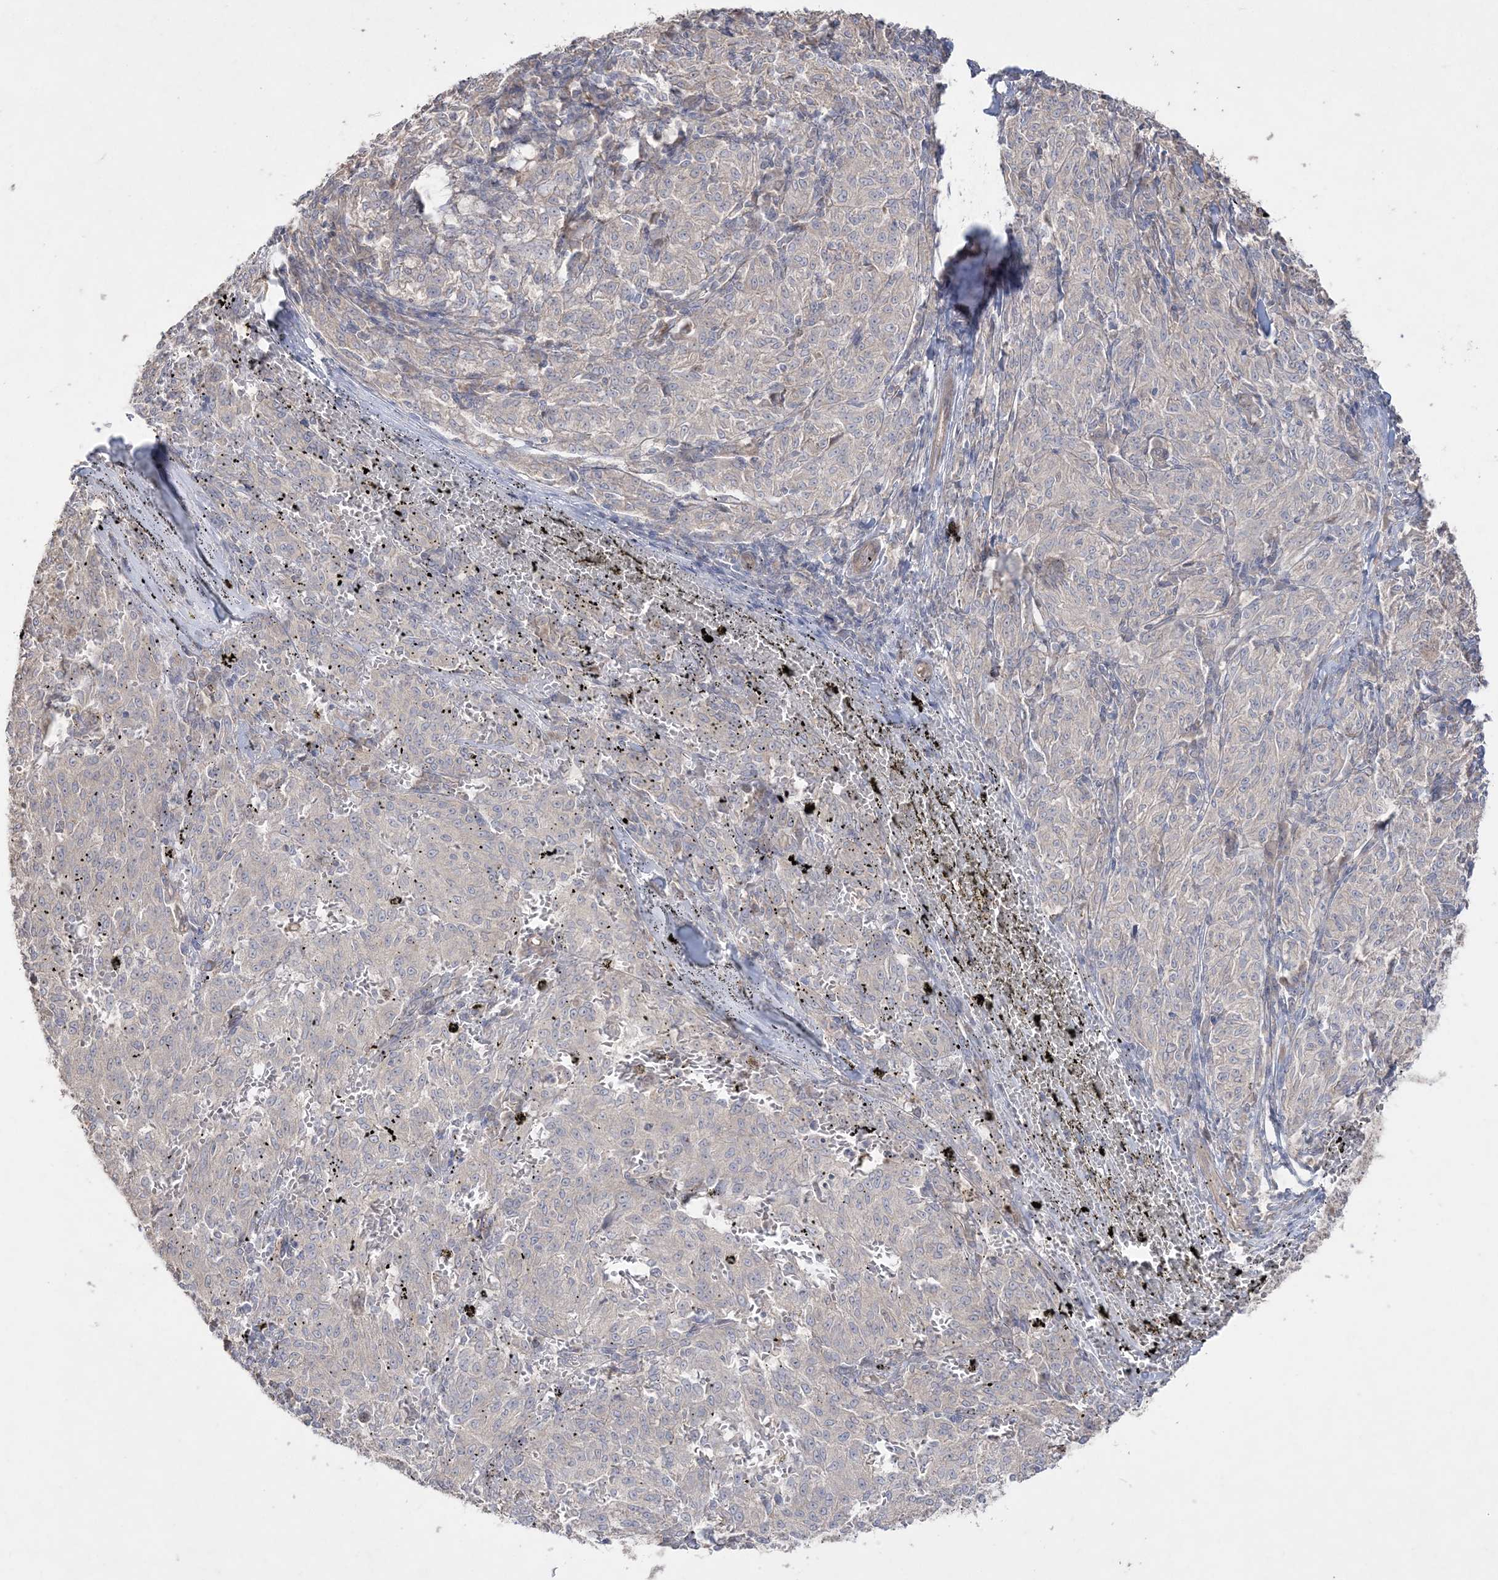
{"staining": {"intensity": "negative", "quantity": "none", "location": "none"}, "tissue": "melanoma", "cell_type": "Tumor cells", "image_type": "cancer", "snomed": [{"axis": "morphology", "description": "Malignant melanoma, NOS"}, {"axis": "topography", "description": "Skin"}], "caption": "High power microscopy image of an IHC photomicrograph of malignant melanoma, revealing no significant staining in tumor cells.", "gene": "SH3BP4", "patient": {"sex": "female", "age": 72}}